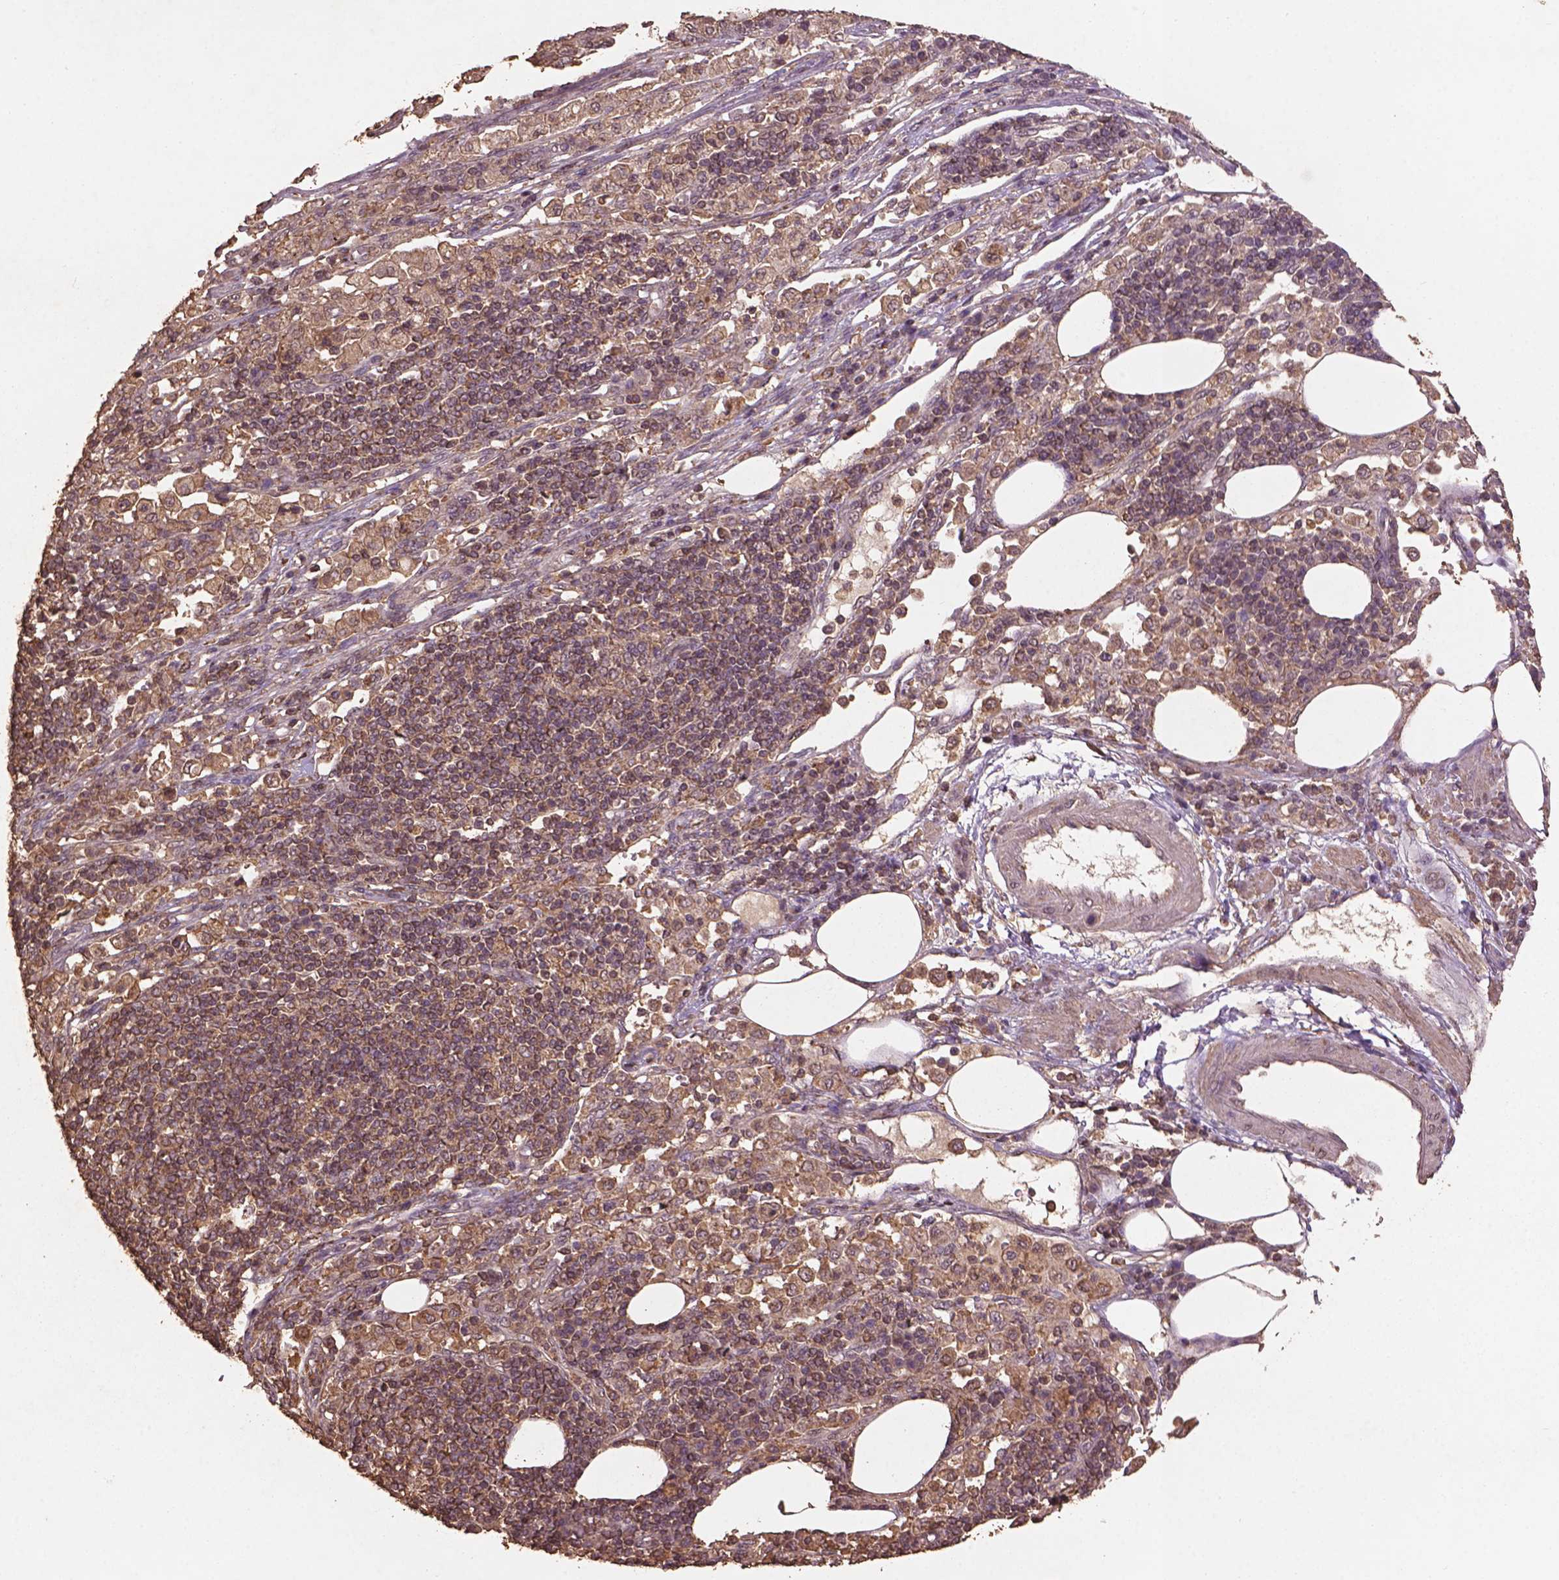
{"staining": {"intensity": "weak", "quantity": ">75%", "location": "cytoplasmic/membranous"}, "tissue": "pancreatic cancer", "cell_type": "Tumor cells", "image_type": "cancer", "snomed": [{"axis": "morphology", "description": "Adenocarcinoma, NOS"}, {"axis": "topography", "description": "Pancreas"}], "caption": "Pancreatic adenocarcinoma stained with a brown dye demonstrates weak cytoplasmic/membranous positive expression in approximately >75% of tumor cells.", "gene": "BABAM1", "patient": {"sex": "female", "age": 61}}